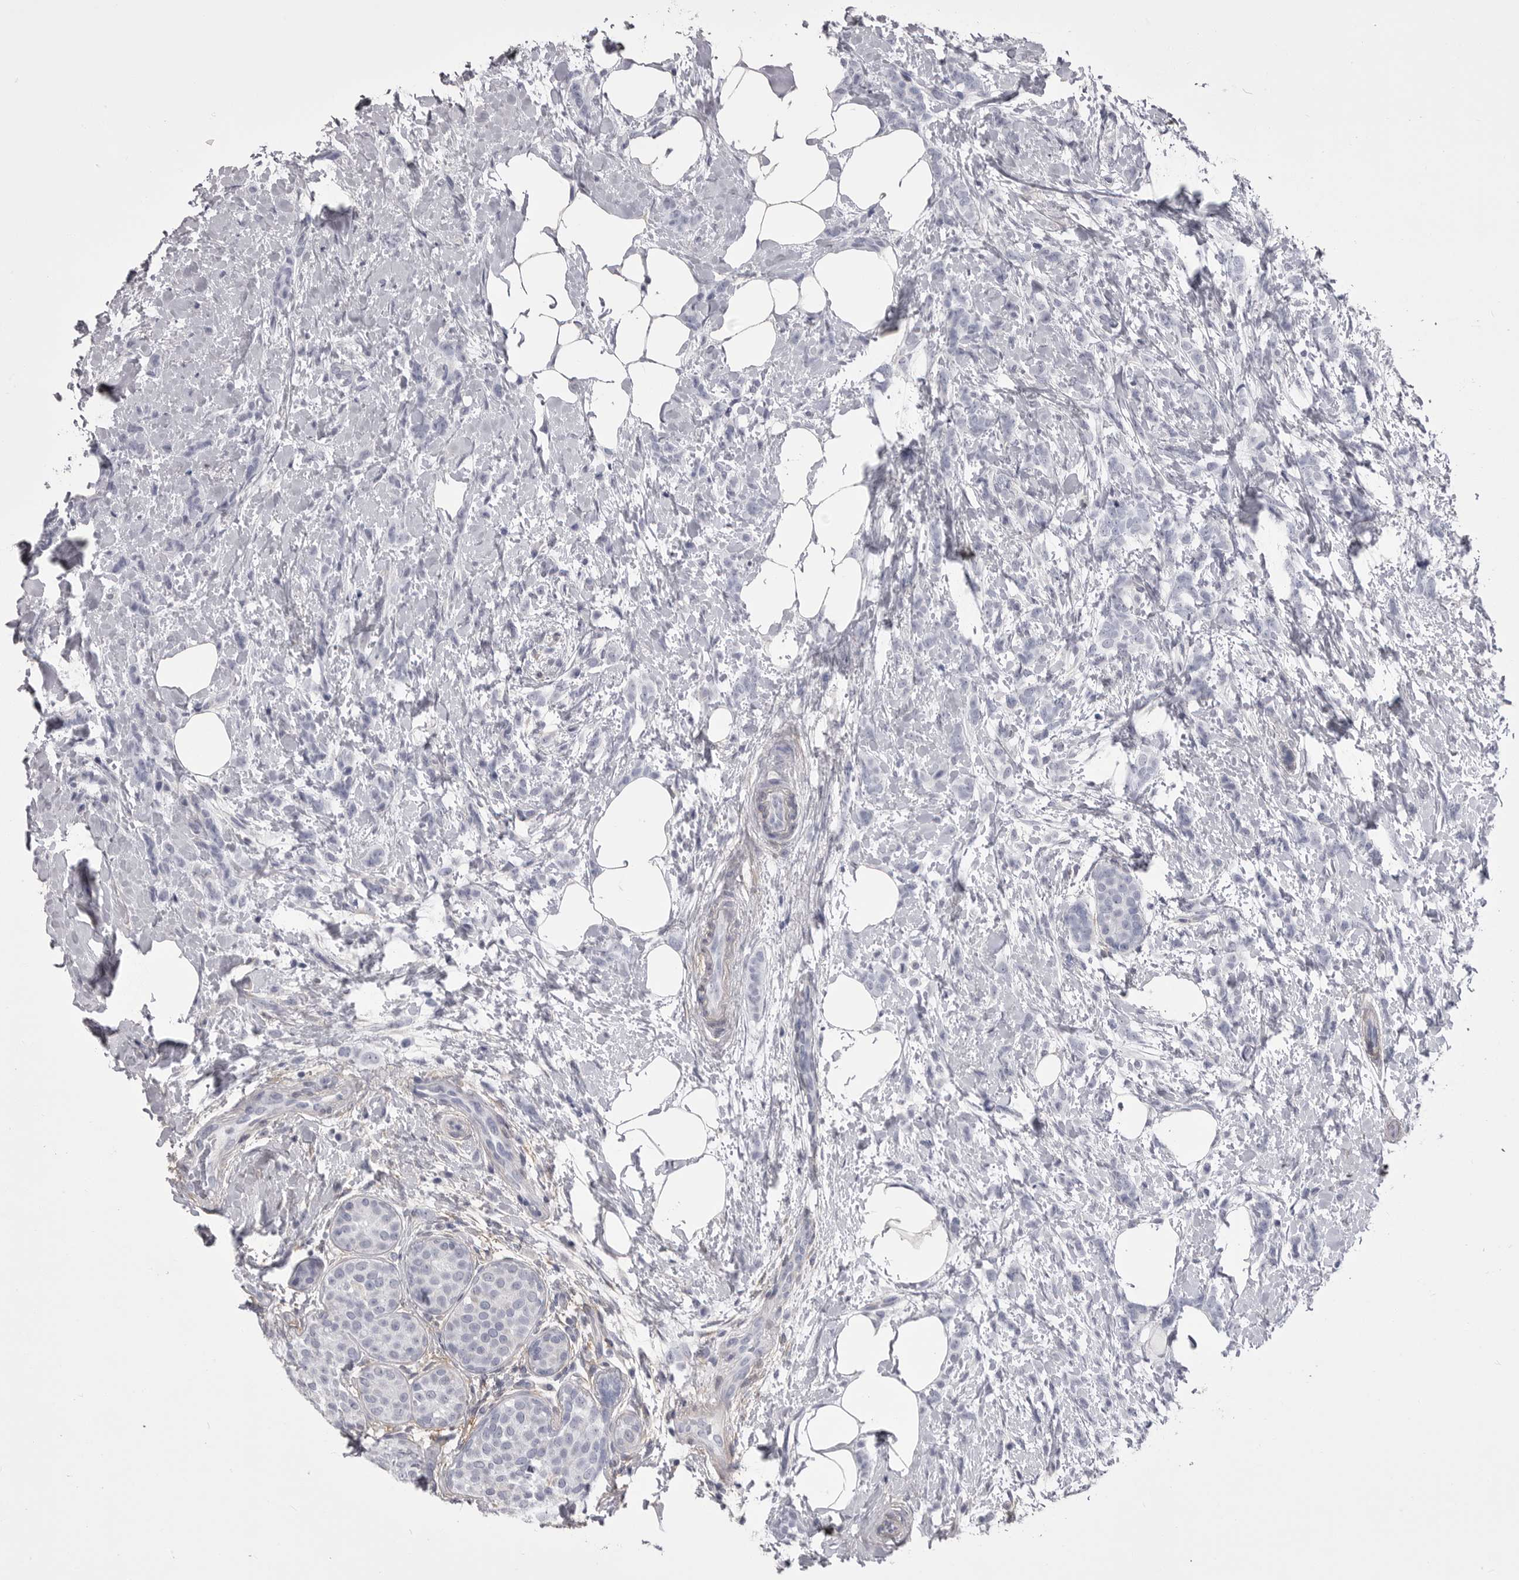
{"staining": {"intensity": "negative", "quantity": "none", "location": "none"}, "tissue": "breast cancer", "cell_type": "Tumor cells", "image_type": "cancer", "snomed": [{"axis": "morphology", "description": "Lobular carcinoma, in situ"}, {"axis": "morphology", "description": "Lobular carcinoma"}, {"axis": "topography", "description": "Breast"}], "caption": "Micrograph shows no protein expression in tumor cells of breast cancer tissue.", "gene": "ANK2", "patient": {"sex": "female", "age": 41}}